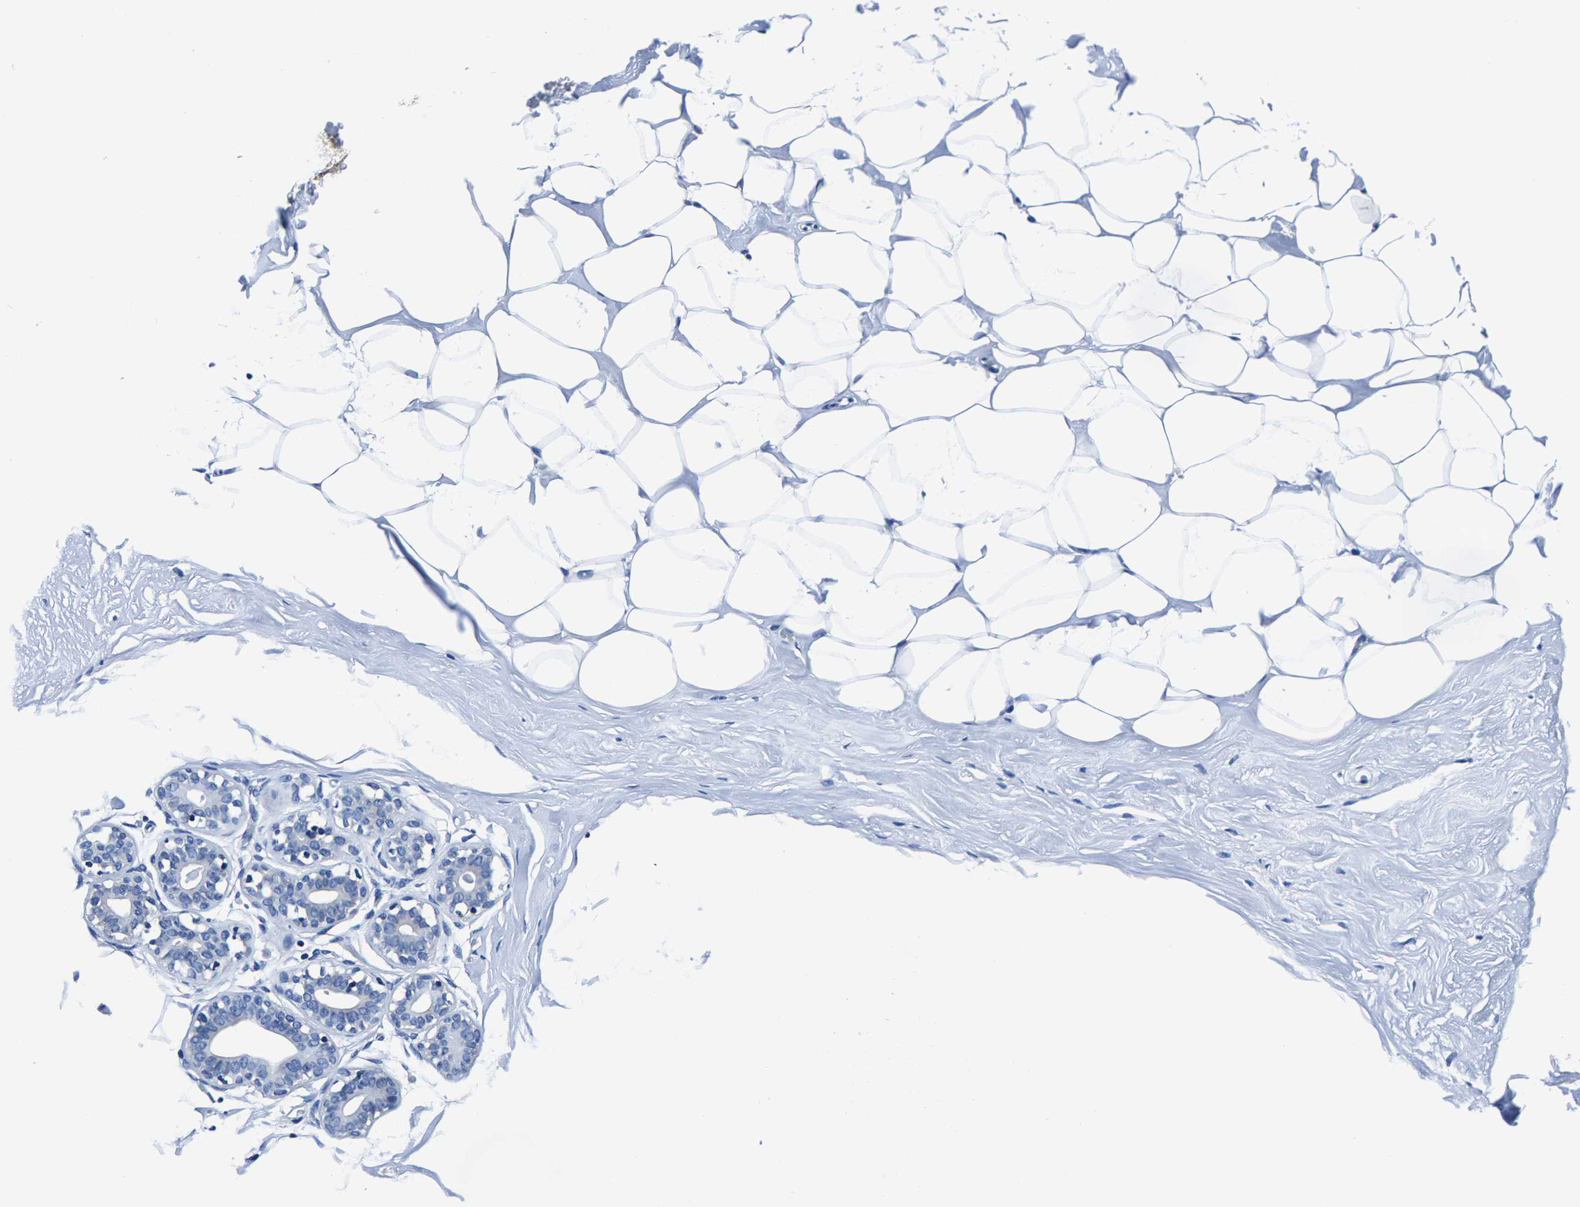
{"staining": {"intensity": "negative", "quantity": "none", "location": "none"}, "tissue": "adipose tissue", "cell_type": "Adipocytes", "image_type": "normal", "snomed": [{"axis": "morphology", "description": "Normal tissue, NOS"}, {"axis": "morphology", "description": "Fibrosis, NOS"}, {"axis": "topography", "description": "Breast"}, {"axis": "topography", "description": "Adipose tissue"}], "caption": "The image demonstrates no staining of adipocytes in normal adipose tissue.", "gene": "ALDOB", "patient": {"sex": "female", "age": 39}}